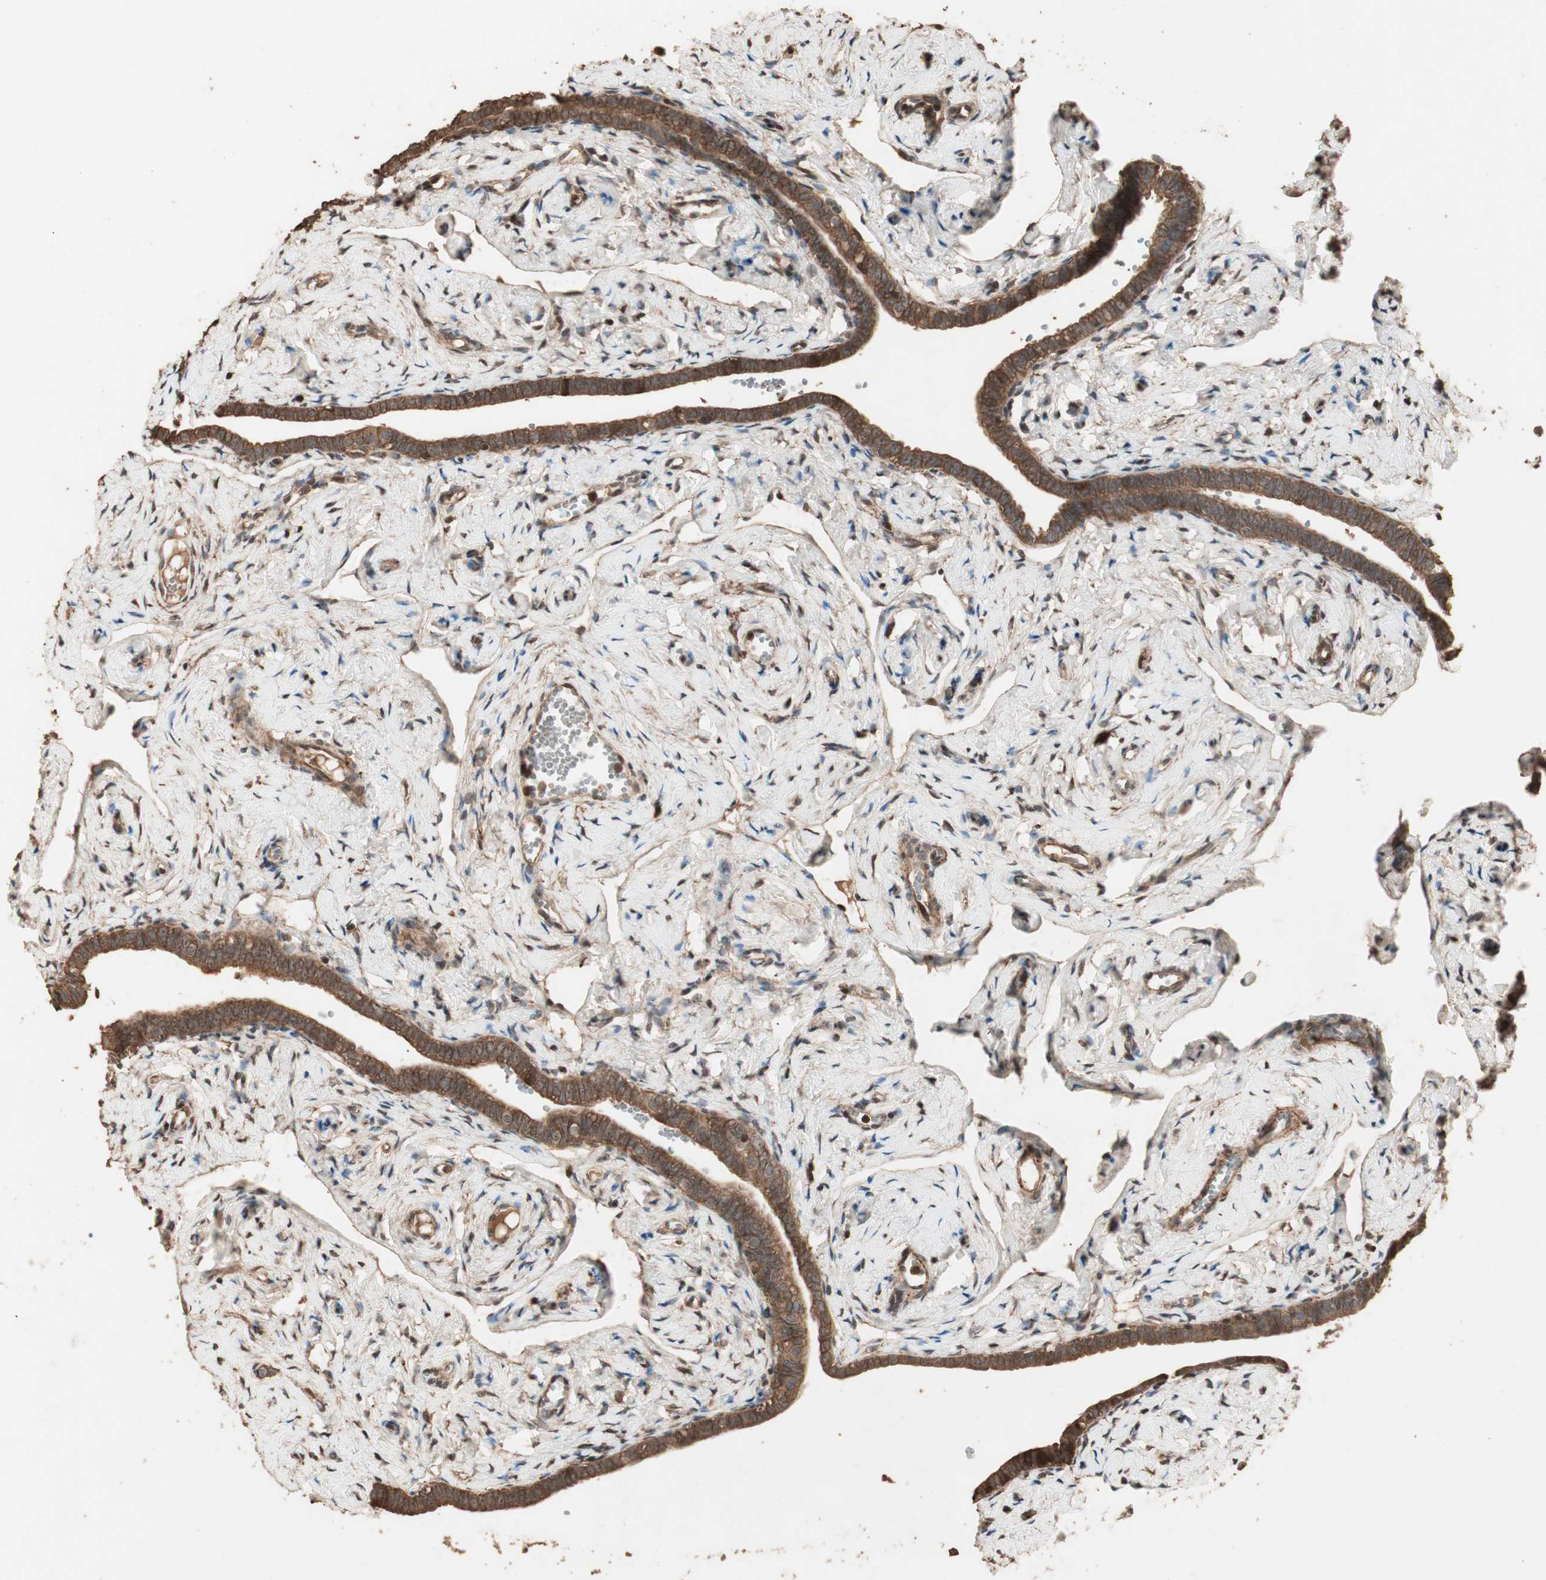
{"staining": {"intensity": "moderate", "quantity": ">75%", "location": "cytoplasmic/membranous,nuclear"}, "tissue": "fallopian tube", "cell_type": "Glandular cells", "image_type": "normal", "snomed": [{"axis": "morphology", "description": "Normal tissue, NOS"}, {"axis": "topography", "description": "Fallopian tube"}], "caption": "Immunohistochemistry (DAB (3,3'-diaminobenzidine)) staining of benign human fallopian tube demonstrates moderate cytoplasmic/membranous,nuclear protein staining in about >75% of glandular cells.", "gene": "USP20", "patient": {"sex": "female", "age": 71}}